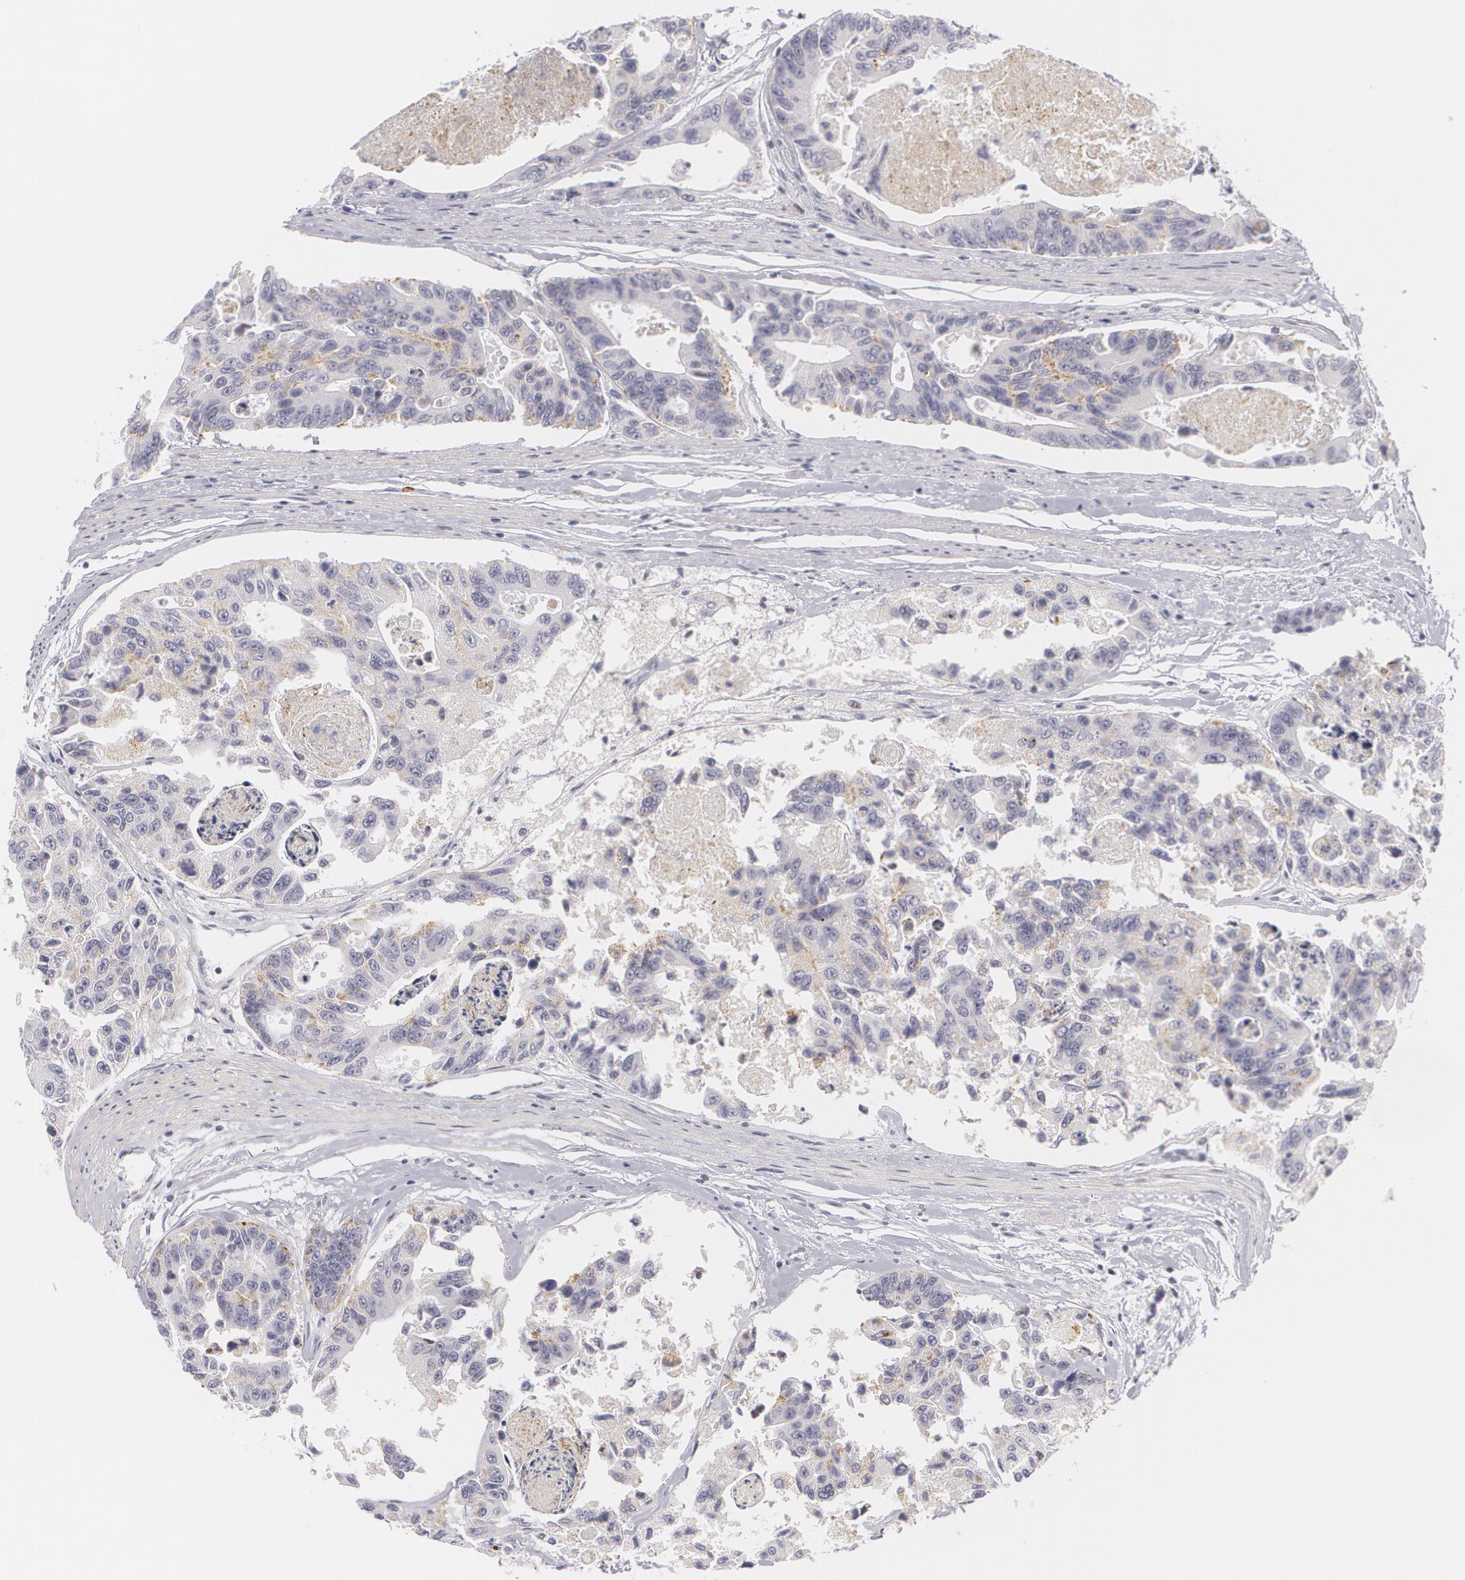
{"staining": {"intensity": "negative", "quantity": "none", "location": "none"}, "tissue": "colorectal cancer", "cell_type": "Tumor cells", "image_type": "cancer", "snomed": [{"axis": "morphology", "description": "Adenocarcinoma, NOS"}, {"axis": "topography", "description": "Colon"}], "caption": "High magnification brightfield microscopy of colorectal cancer (adenocarcinoma) stained with DAB (3,3'-diaminobenzidine) (brown) and counterstained with hematoxylin (blue): tumor cells show no significant positivity.", "gene": "FAM181A", "patient": {"sex": "female", "age": 86}}